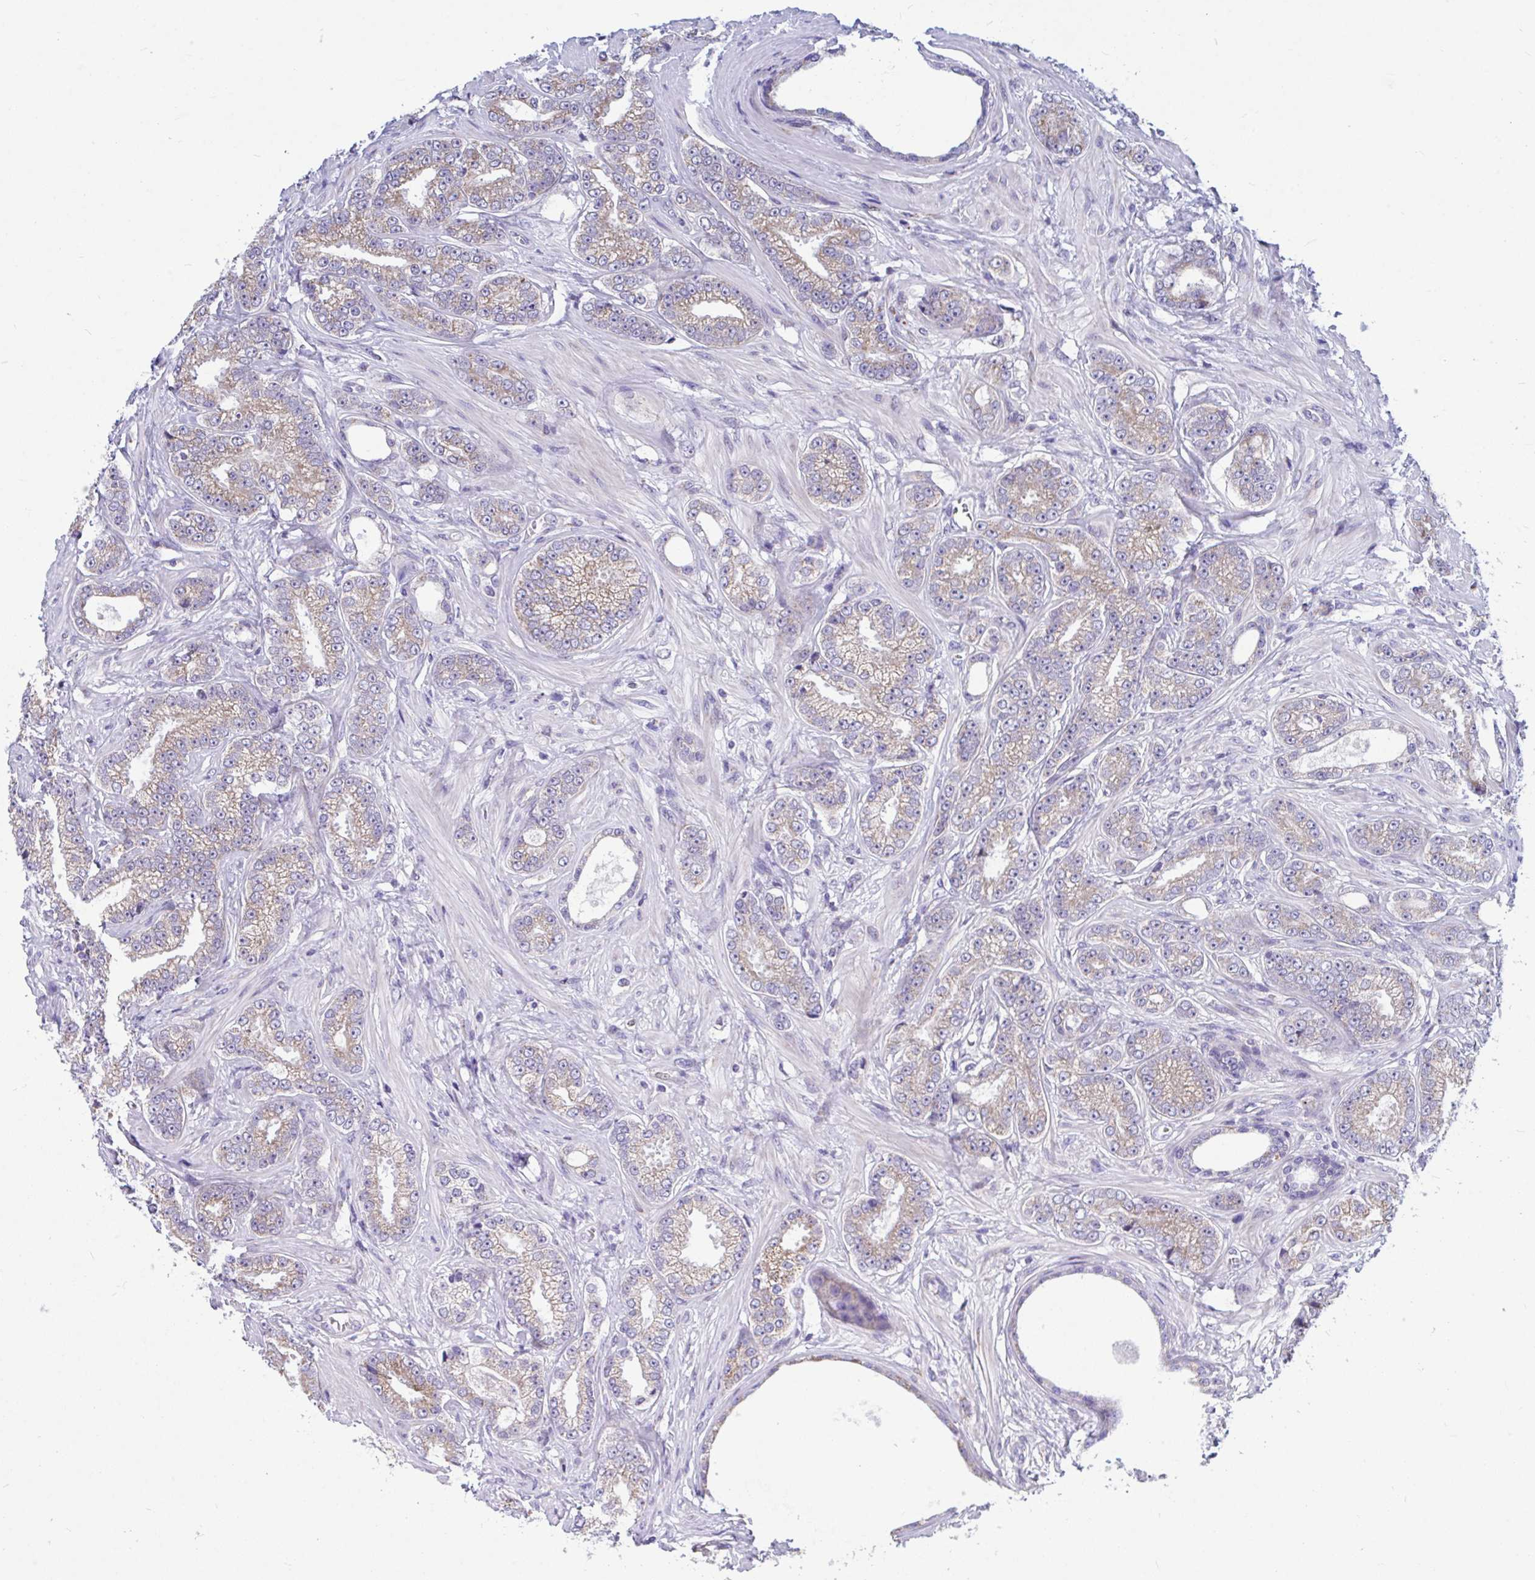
{"staining": {"intensity": "moderate", "quantity": ">75%", "location": "cytoplasmic/membranous"}, "tissue": "prostate cancer", "cell_type": "Tumor cells", "image_type": "cancer", "snomed": [{"axis": "morphology", "description": "Adenocarcinoma, Low grade"}, {"axis": "topography", "description": "Prostate"}], "caption": "Prostate cancer was stained to show a protein in brown. There is medium levels of moderate cytoplasmic/membranous staining in approximately >75% of tumor cells.", "gene": "OR13A1", "patient": {"sex": "male", "age": 61}}